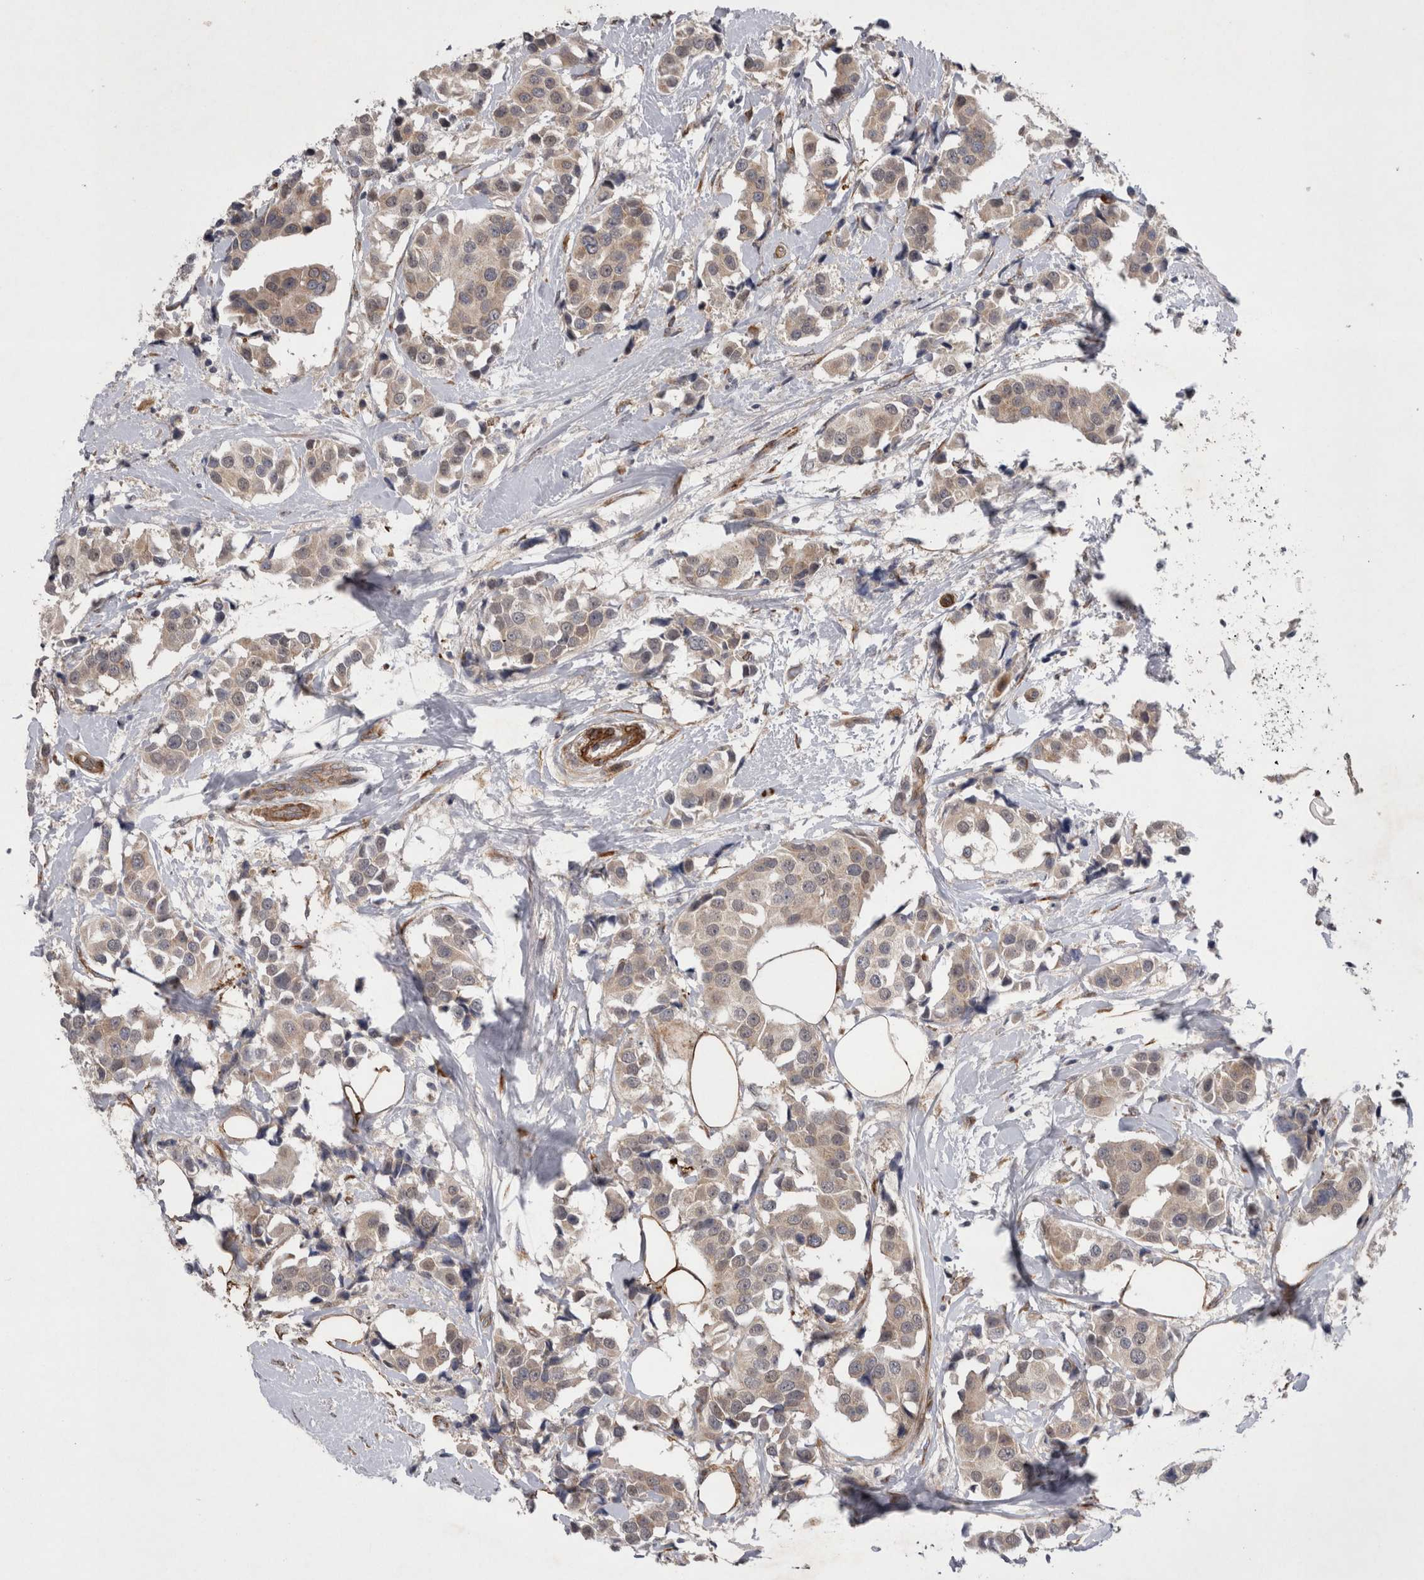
{"staining": {"intensity": "weak", "quantity": ">75%", "location": "cytoplasmic/membranous"}, "tissue": "breast cancer", "cell_type": "Tumor cells", "image_type": "cancer", "snomed": [{"axis": "morphology", "description": "Normal tissue, NOS"}, {"axis": "morphology", "description": "Duct carcinoma"}, {"axis": "topography", "description": "Breast"}], "caption": "About >75% of tumor cells in breast invasive ductal carcinoma show weak cytoplasmic/membranous protein staining as visualized by brown immunohistochemical staining.", "gene": "DDX6", "patient": {"sex": "female", "age": 39}}